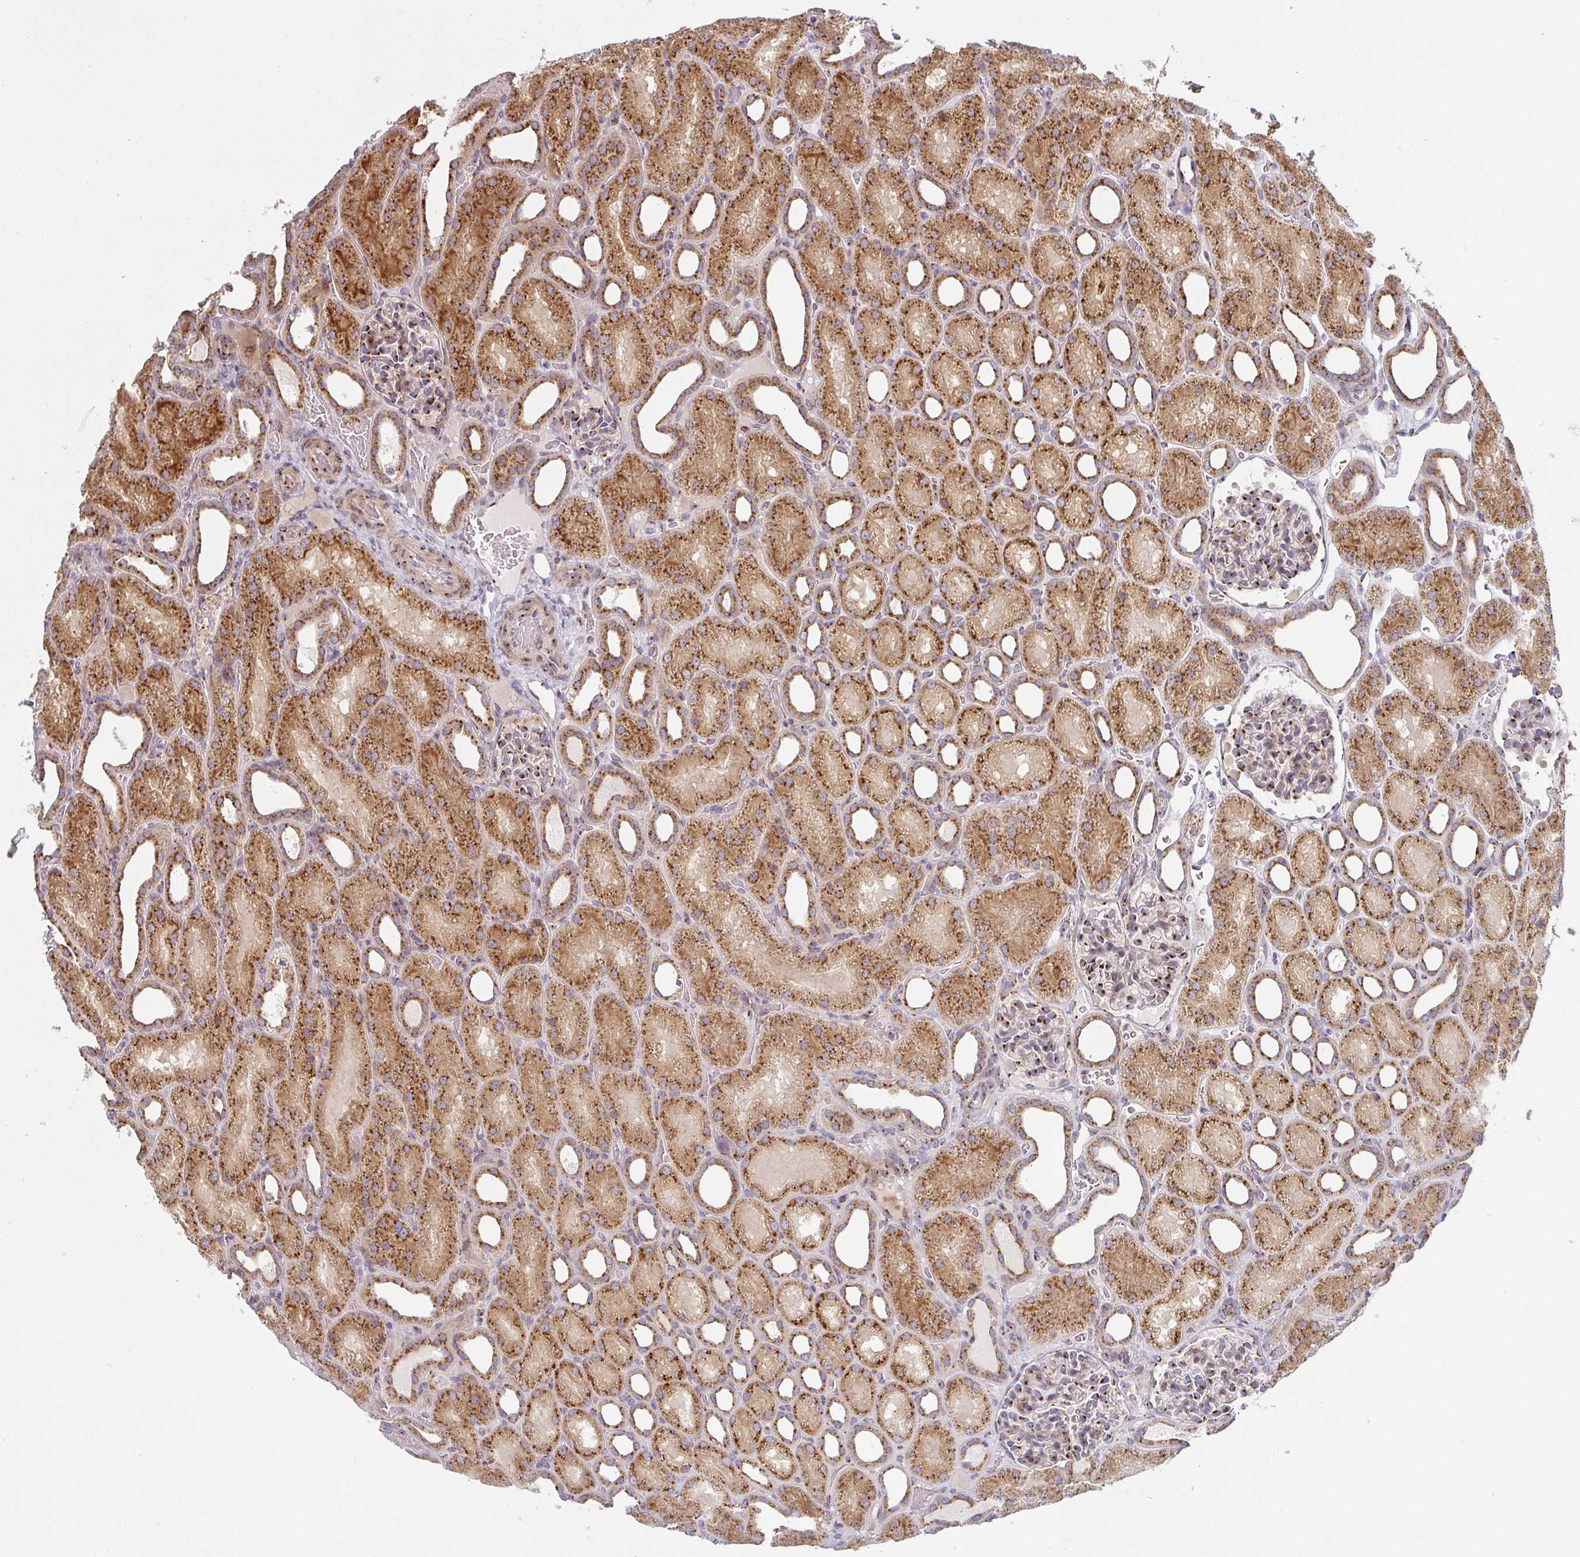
{"staining": {"intensity": "strong", "quantity": ">75%", "location": "cytoplasmic/membranous"}, "tissue": "kidney", "cell_type": "Cells in glomeruli", "image_type": "normal", "snomed": [{"axis": "morphology", "description": "Normal tissue, NOS"}, {"axis": "topography", "description": "Kidney"}], "caption": "An immunohistochemistry (IHC) photomicrograph of unremarkable tissue is shown. Protein staining in brown highlights strong cytoplasmic/membranous positivity in kidney within cells in glomeruli. The staining was performed using DAB, with brown indicating positive protein expression. Nuclei are stained blue with hematoxylin.", "gene": "GVQW3", "patient": {"sex": "male", "age": 2}}